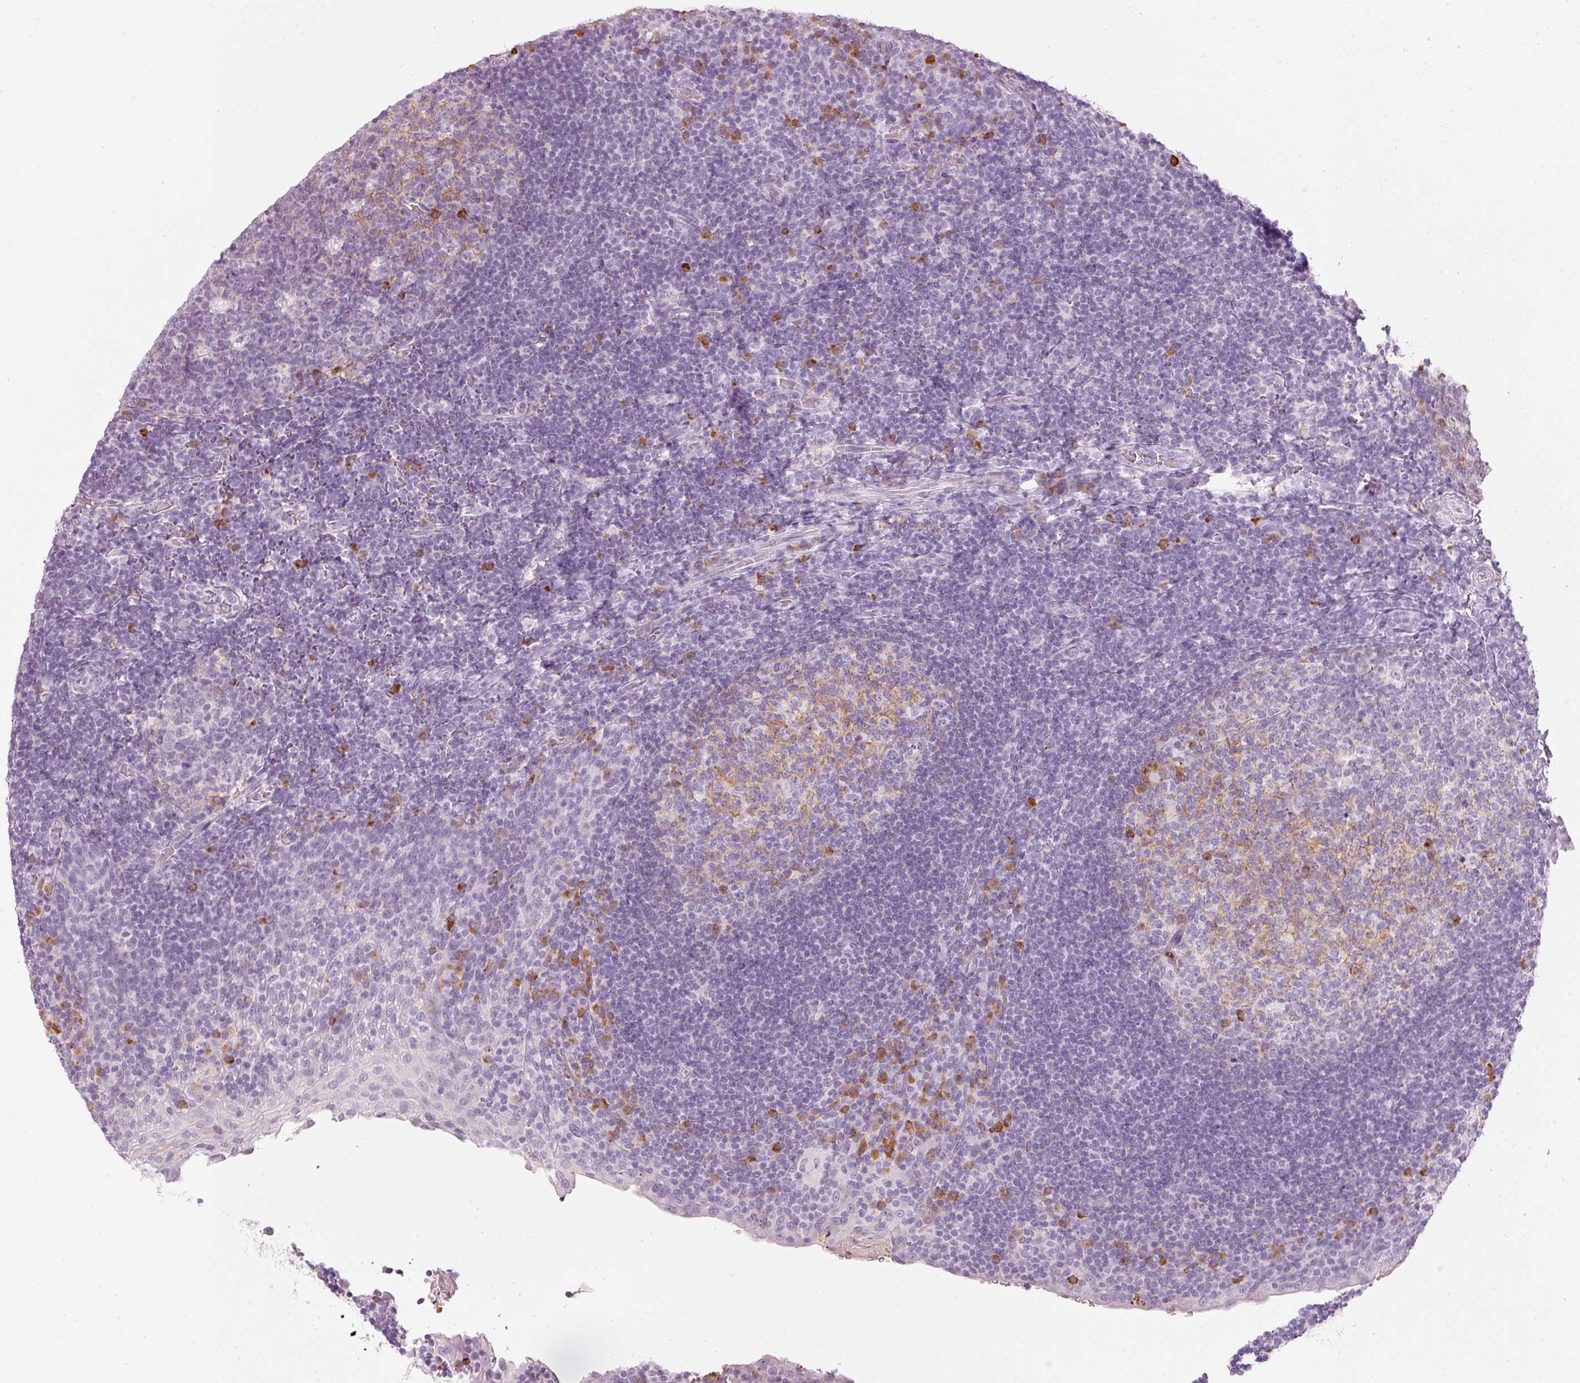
{"staining": {"intensity": "strong", "quantity": "<25%", "location": "cytoplasmic/membranous"}, "tissue": "tonsil", "cell_type": "Germinal center cells", "image_type": "normal", "snomed": [{"axis": "morphology", "description": "Normal tissue, NOS"}, {"axis": "topography", "description": "Tonsil"}], "caption": "Normal tonsil exhibits strong cytoplasmic/membranous positivity in about <25% of germinal center cells.", "gene": "VCAM1", "patient": {"sex": "male", "age": 17}}